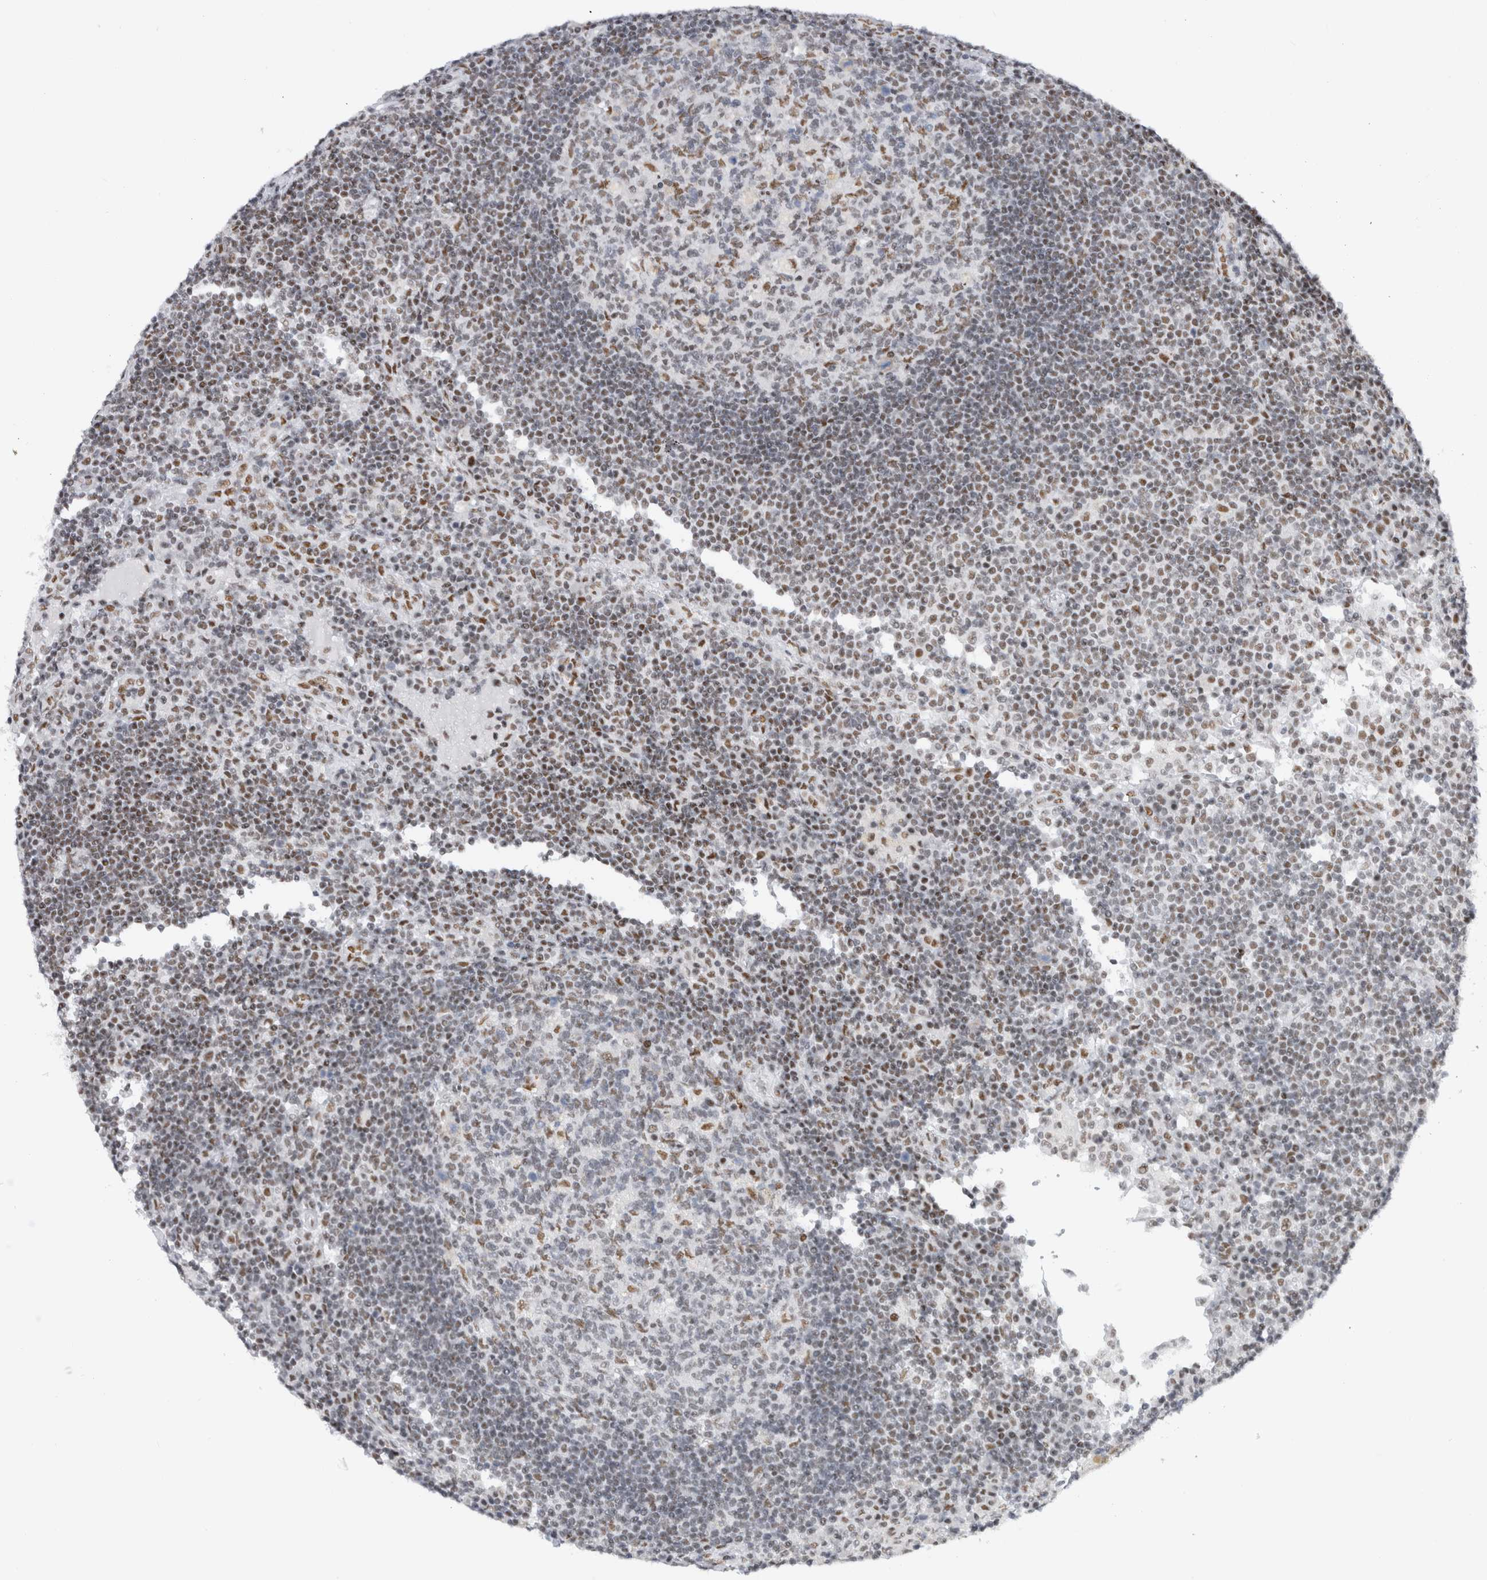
{"staining": {"intensity": "moderate", "quantity": "25%-75%", "location": "nuclear"}, "tissue": "lymph node", "cell_type": "Germinal center cells", "image_type": "normal", "snomed": [{"axis": "morphology", "description": "Normal tissue, NOS"}, {"axis": "topography", "description": "Lymph node"}], "caption": "Protein staining of normal lymph node shows moderate nuclear expression in about 25%-75% of germinal center cells.", "gene": "COPS7A", "patient": {"sex": "female", "age": 53}}